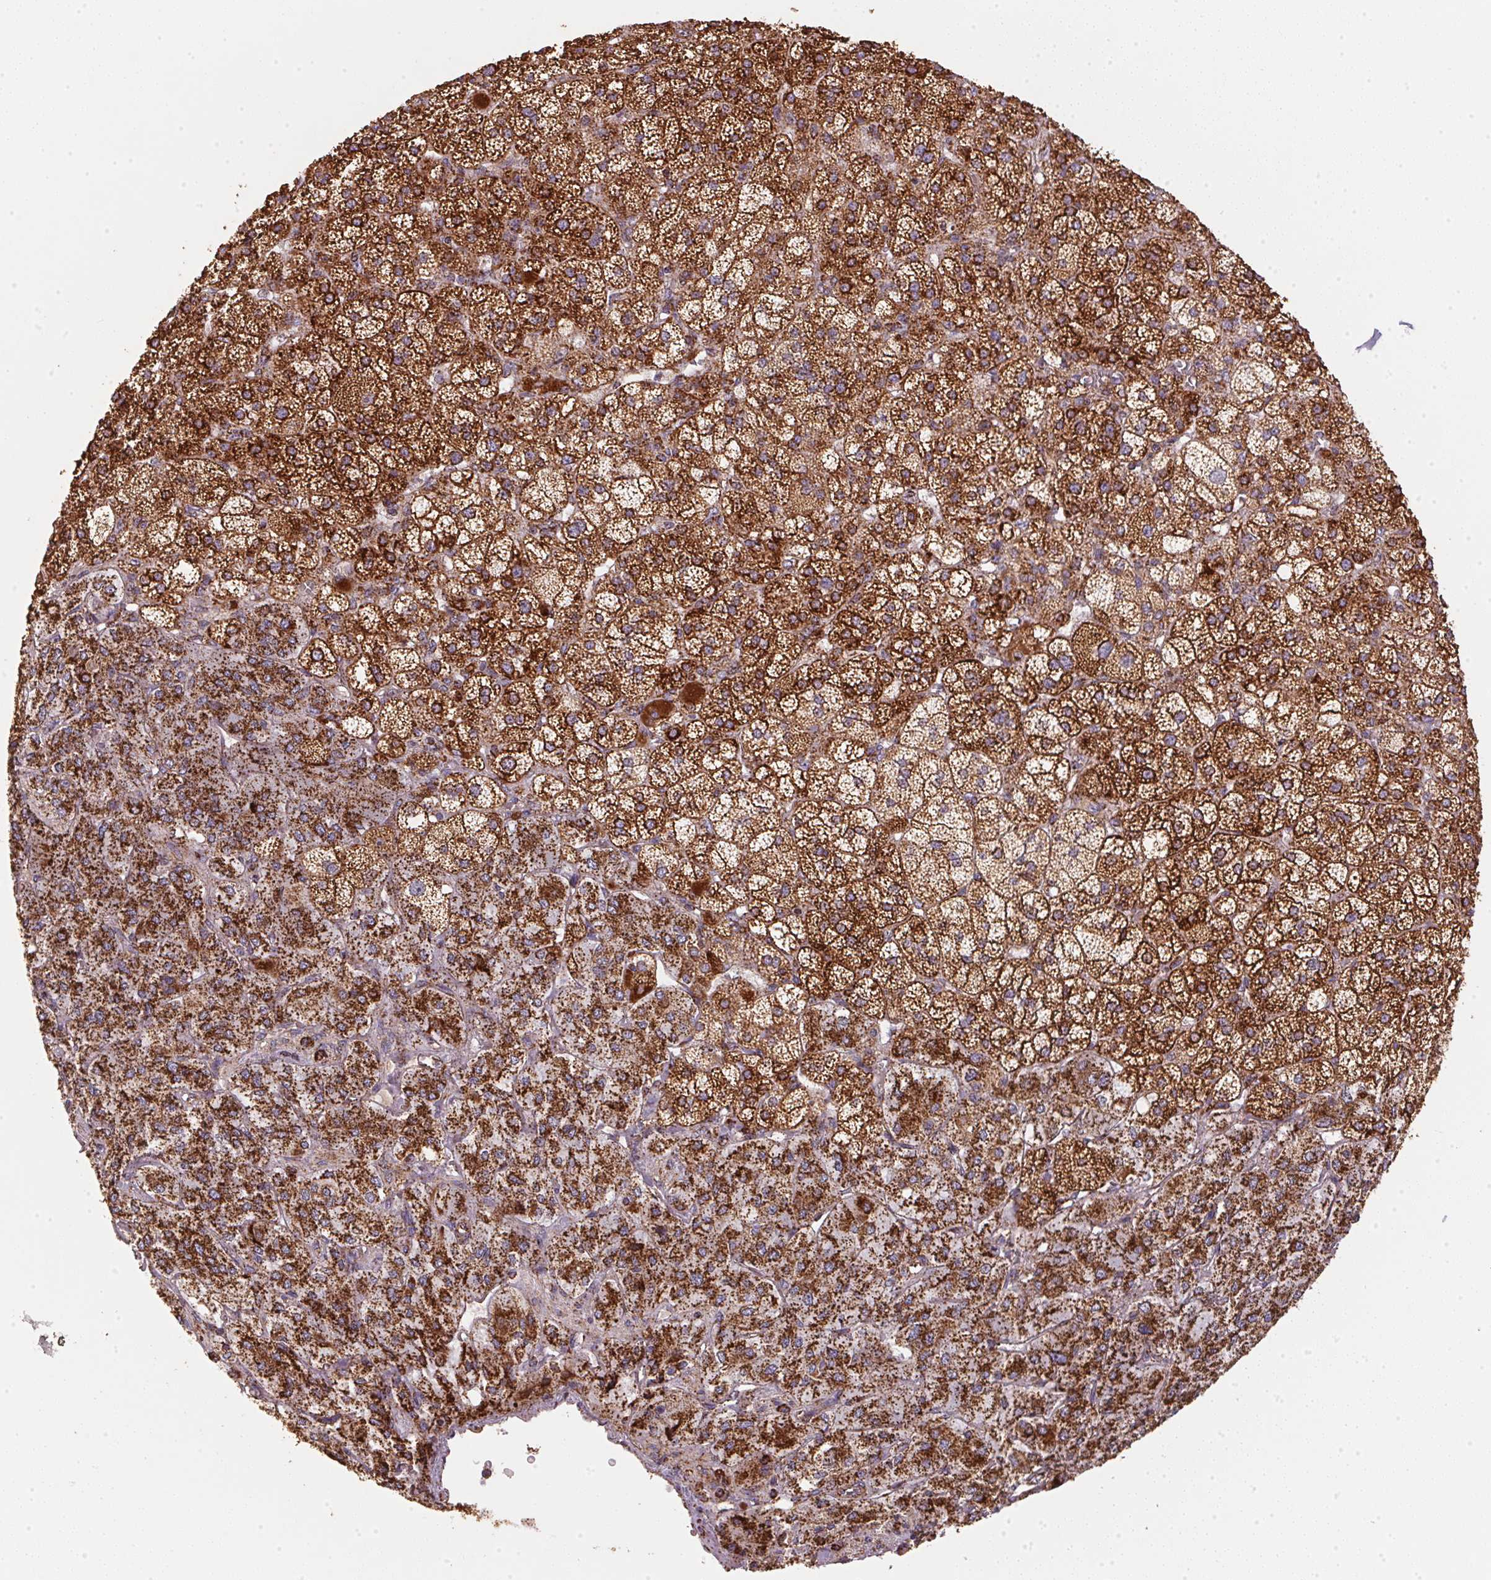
{"staining": {"intensity": "strong", "quantity": ">75%", "location": "cytoplasmic/membranous"}, "tissue": "adrenal gland", "cell_type": "Glandular cells", "image_type": "normal", "snomed": [{"axis": "morphology", "description": "Normal tissue, NOS"}, {"axis": "topography", "description": "Adrenal gland"}], "caption": "Immunohistochemical staining of benign human adrenal gland shows strong cytoplasmic/membranous protein positivity in about >75% of glandular cells. (Stains: DAB in brown, nuclei in blue, Microscopy: brightfield microscopy at high magnification).", "gene": "NDUFS2", "patient": {"sex": "female", "age": 60}}